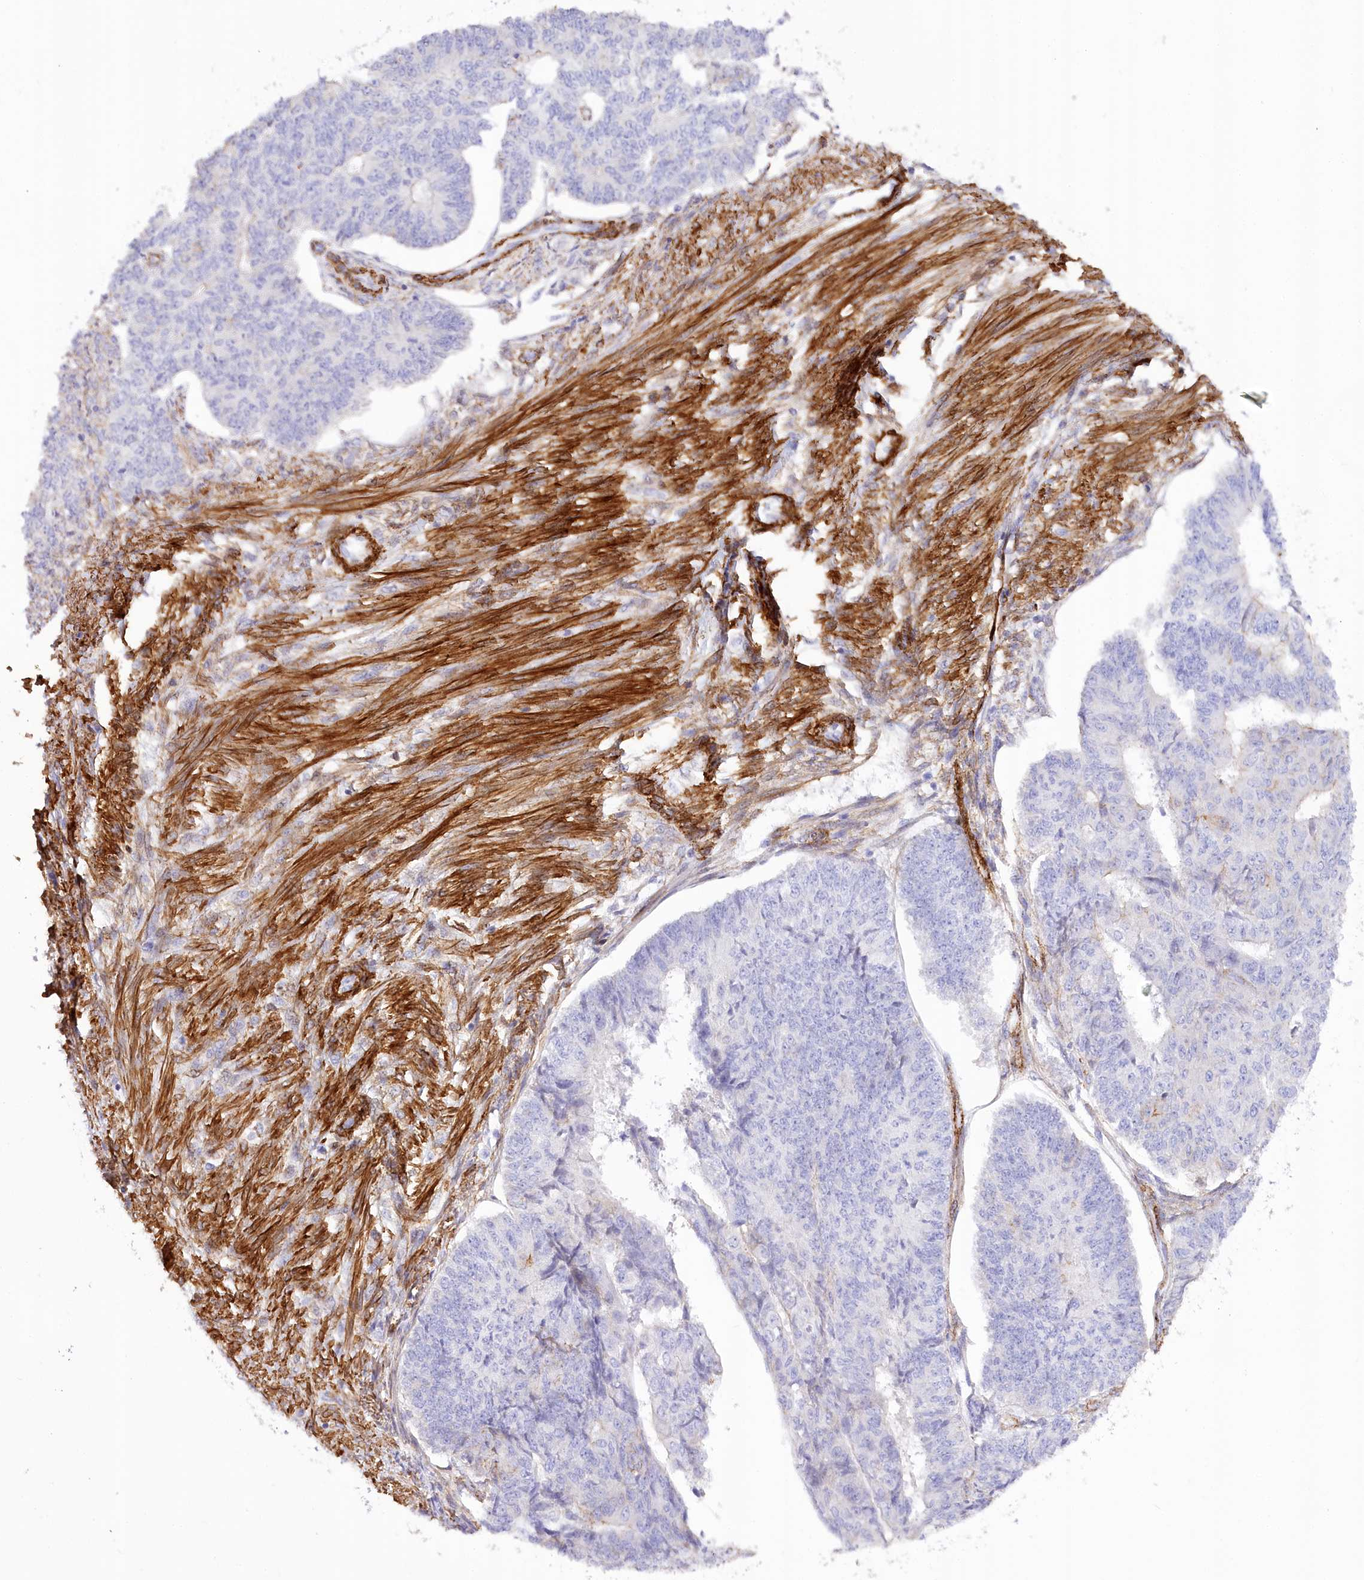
{"staining": {"intensity": "negative", "quantity": "none", "location": "none"}, "tissue": "endometrial cancer", "cell_type": "Tumor cells", "image_type": "cancer", "snomed": [{"axis": "morphology", "description": "Adenocarcinoma, NOS"}, {"axis": "topography", "description": "Endometrium"}], "caption": "Immunohistochemistry of human endometrial cancer (adenocarcinoma) shows no expression in tumor cells. The staining was performed using DAB to visualize the protein expression in brown, while the nuclei were stained in blue with hematoxylin (Magnification: 20x).", "gene": "SYNPO2", "patient": {"sex": "female", "age": 32}}